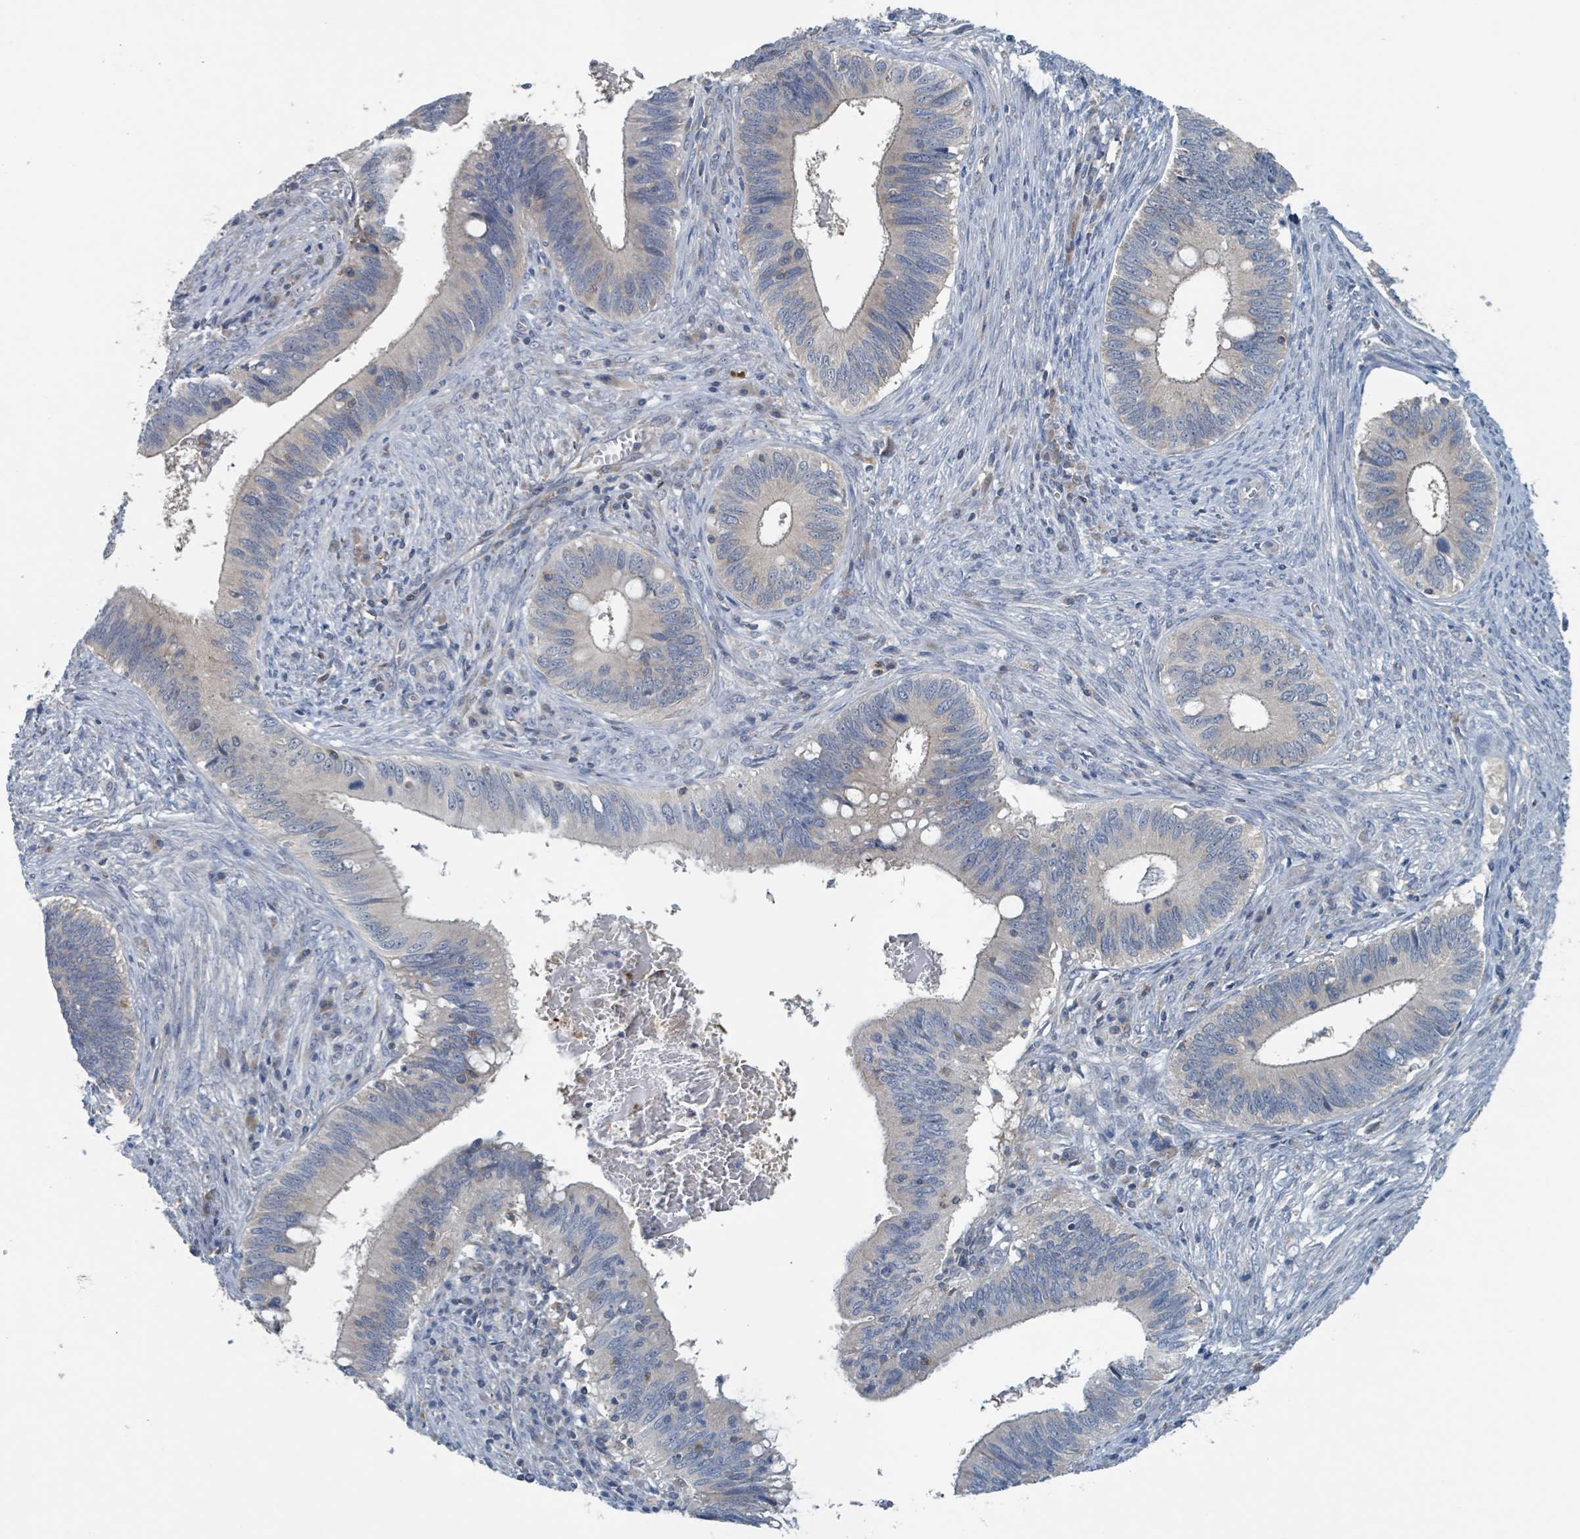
{"staining": {"intensity": "negative", "quantity": "none", "location": "none"}, "tissue": "cervical cancer", "cell_type": "Tumor cells", "image_type": "cancer", "snomed": [{"axis": "morphology", "description": "Adenocarcinoma, NOS"}, {"axis": "topography", "description": "Cervix"}], "caption": "Tumor cells show no significant expression in cervical adenocarcinoma. Nuclei are stained in blue.", "gene": "ACBD4", "patient": {"sex": "female", "age": 42}}